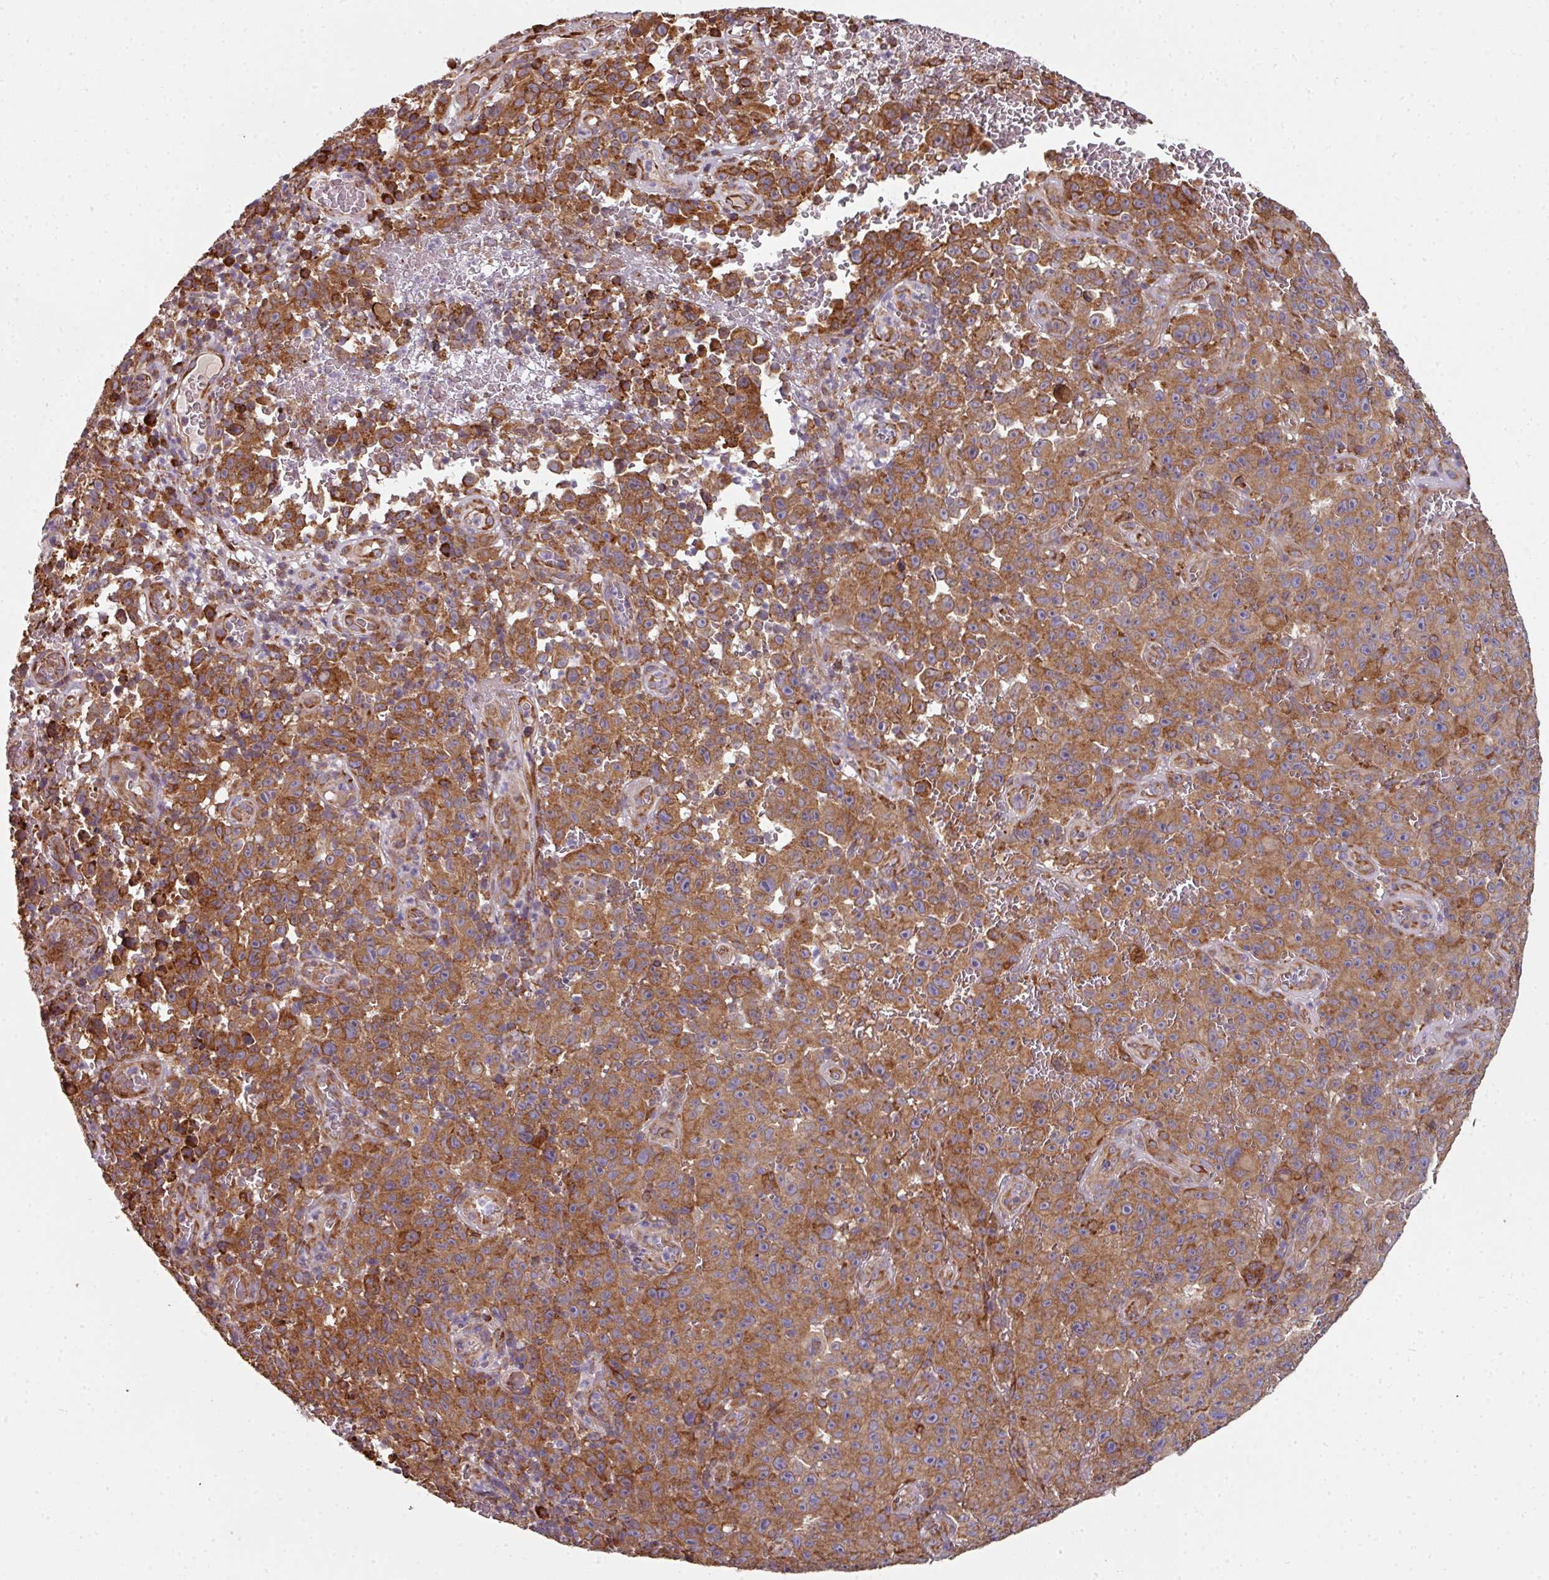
{"staining": {"intensity": "moderate", "quantity": ">75%", "location": "cytoplasmic/membranous"}, "tissue": "melanoma", "cell_type": "Tumor cells", "image_type": "cancer", "snomed": [{"axis": "morphology", "description": "Malignant melanoma, NOS"}, {"axis": "topography", "description": "Skin"}], "caption": "Immunohistochemical staining of malignant melanoma demonstrates medium levels of moderate cytoplasmic/membranous staining in about >75% of tumor cells.", "gene": "FAT4", "patient": {"sex": "female", "age": 82}}